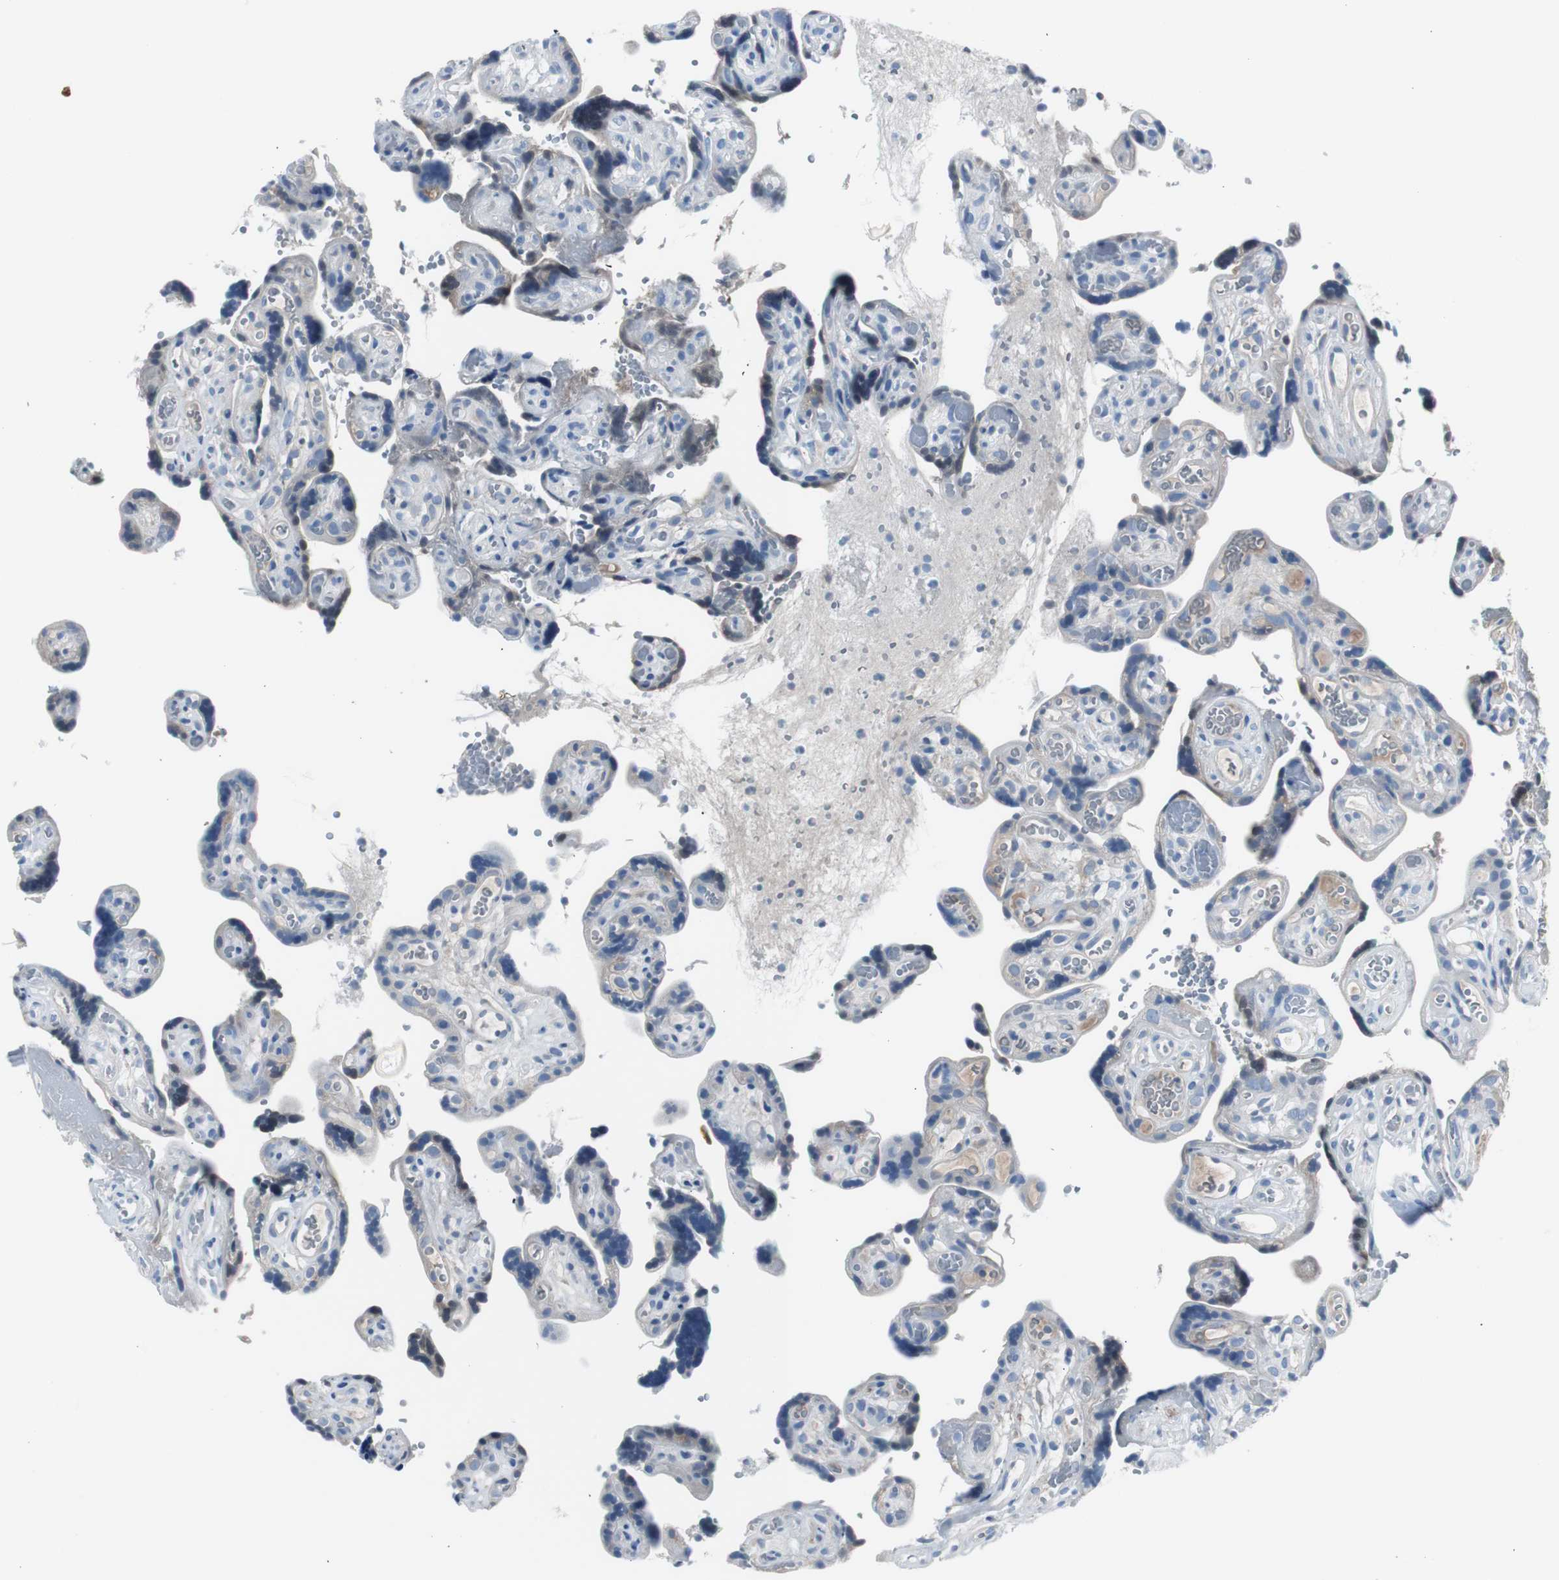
{"staining": {"intensity": "negative", "quantity": "none", "location": "none"}, "tissue": "placenta", "cell_type": "Decidual cells", "image_type": "normal", "snomed": [{"axis": "morphology", "description": "Normal tissue, NOS"}, {"axis": "topography", "description": "Placenta"}], "caption": "This is a photomicrograph of immunohistochemistry staining of benign placenta, which shows no staining in decidual cells. (Immunohistochemistry, brightfield microscopy, high magnification).", "gene": "SERPINF1", "patient": {"sex": "female", "age": 30}}